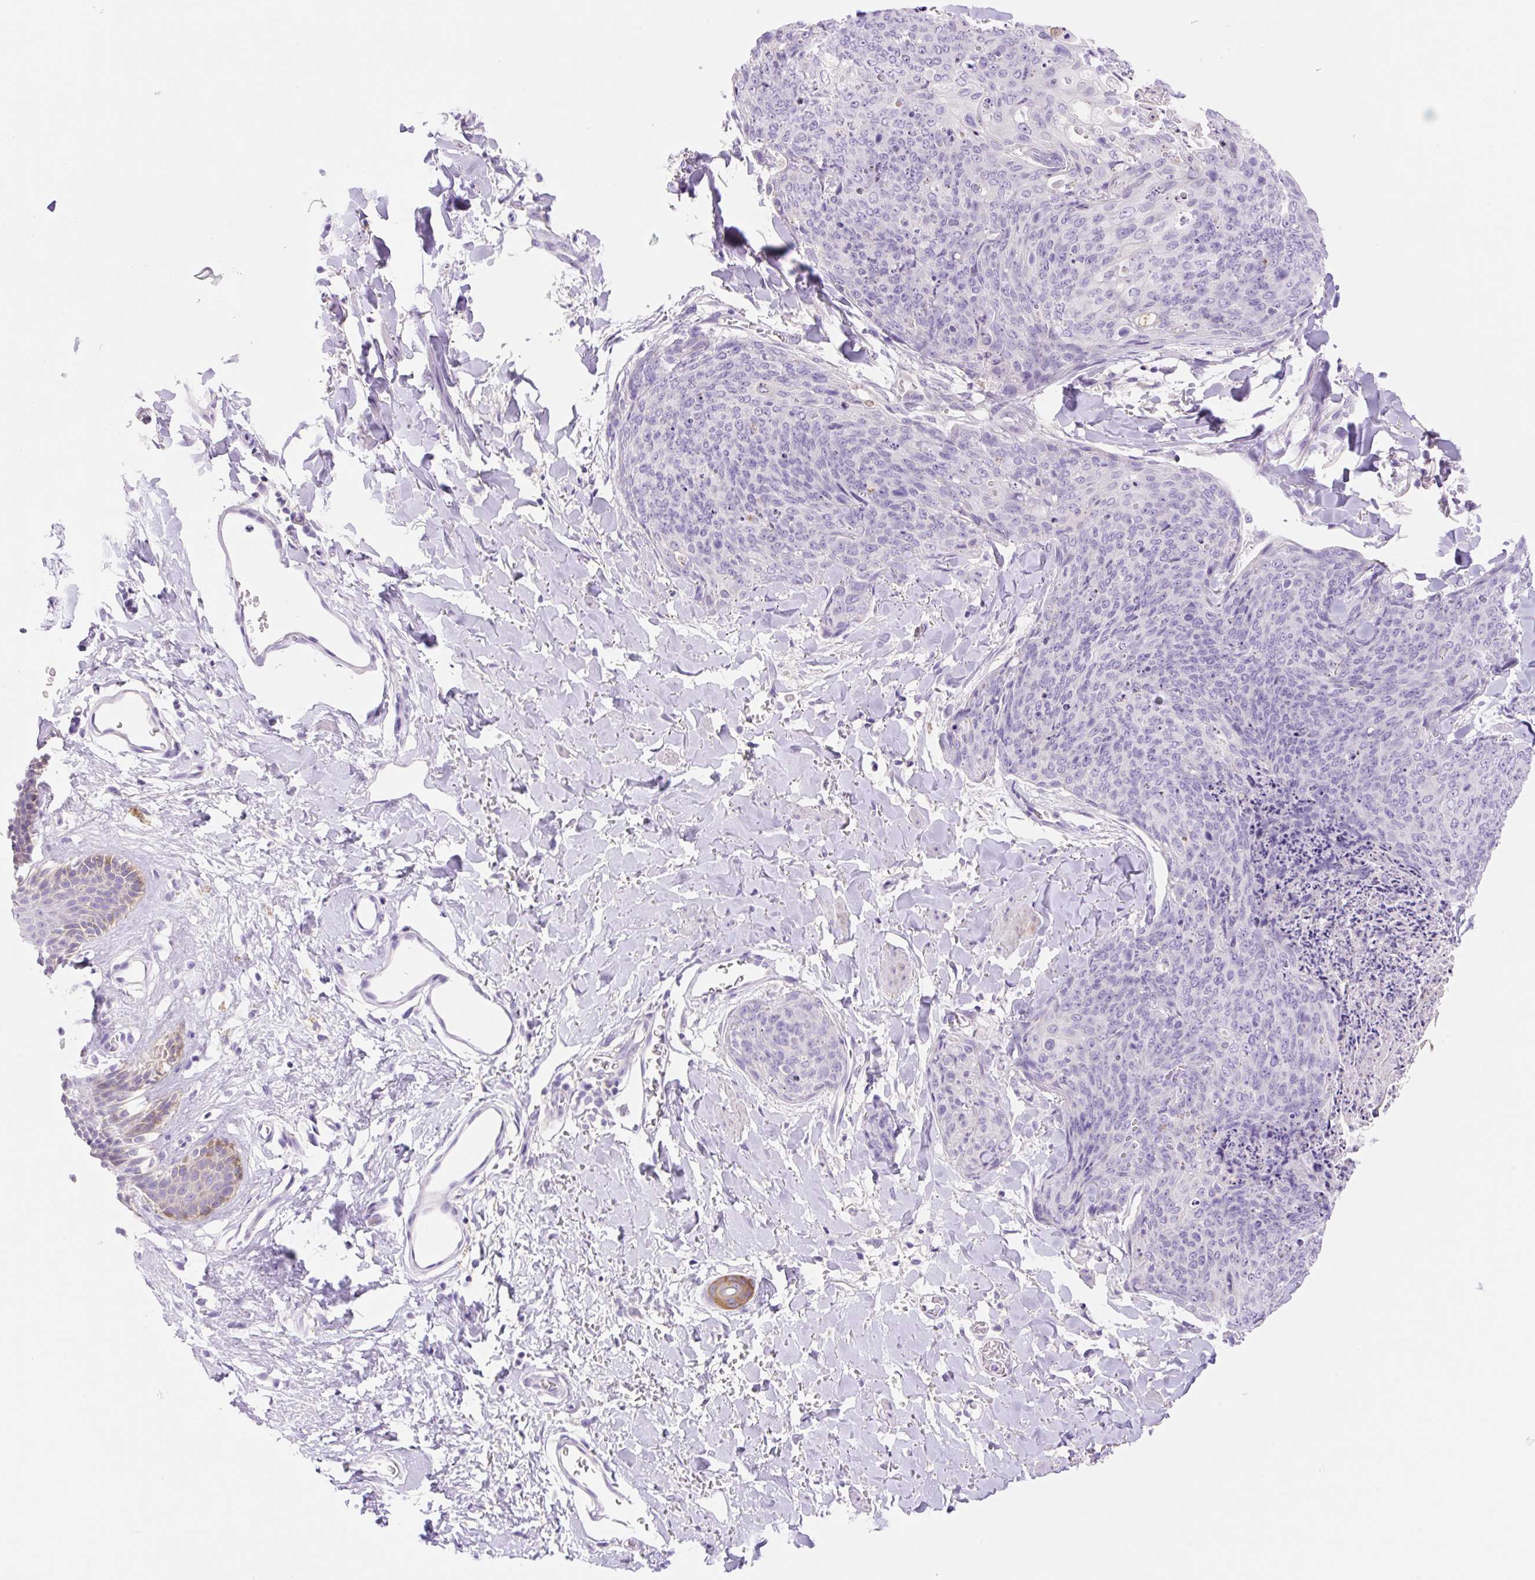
{"staining": {"intensity": "moderate", "quantity": ">75%", "location": "cytoplasmic/membranous"}, "tissue": "skin cancer", "cell_type": "Tumor cells", "image_type": "cancer", "snomed": [{"axis": "morphology", "description": "Squamous cell carcinoma, NOS"}, {"axis": "topography", "description": "Skin"}, {"axis": "topography", "description": "Vulva"}], "caption": "DAB (3,3'-diaminobenzidine) immunohistochemical staining of human squamous cell carcinoma (skin) displays moderate cytoplasmic/membranous protein expression in approximately >75% of tumor cells.", "gene": "DENND5A", "patient": {"sex": "female", "age": 85}}